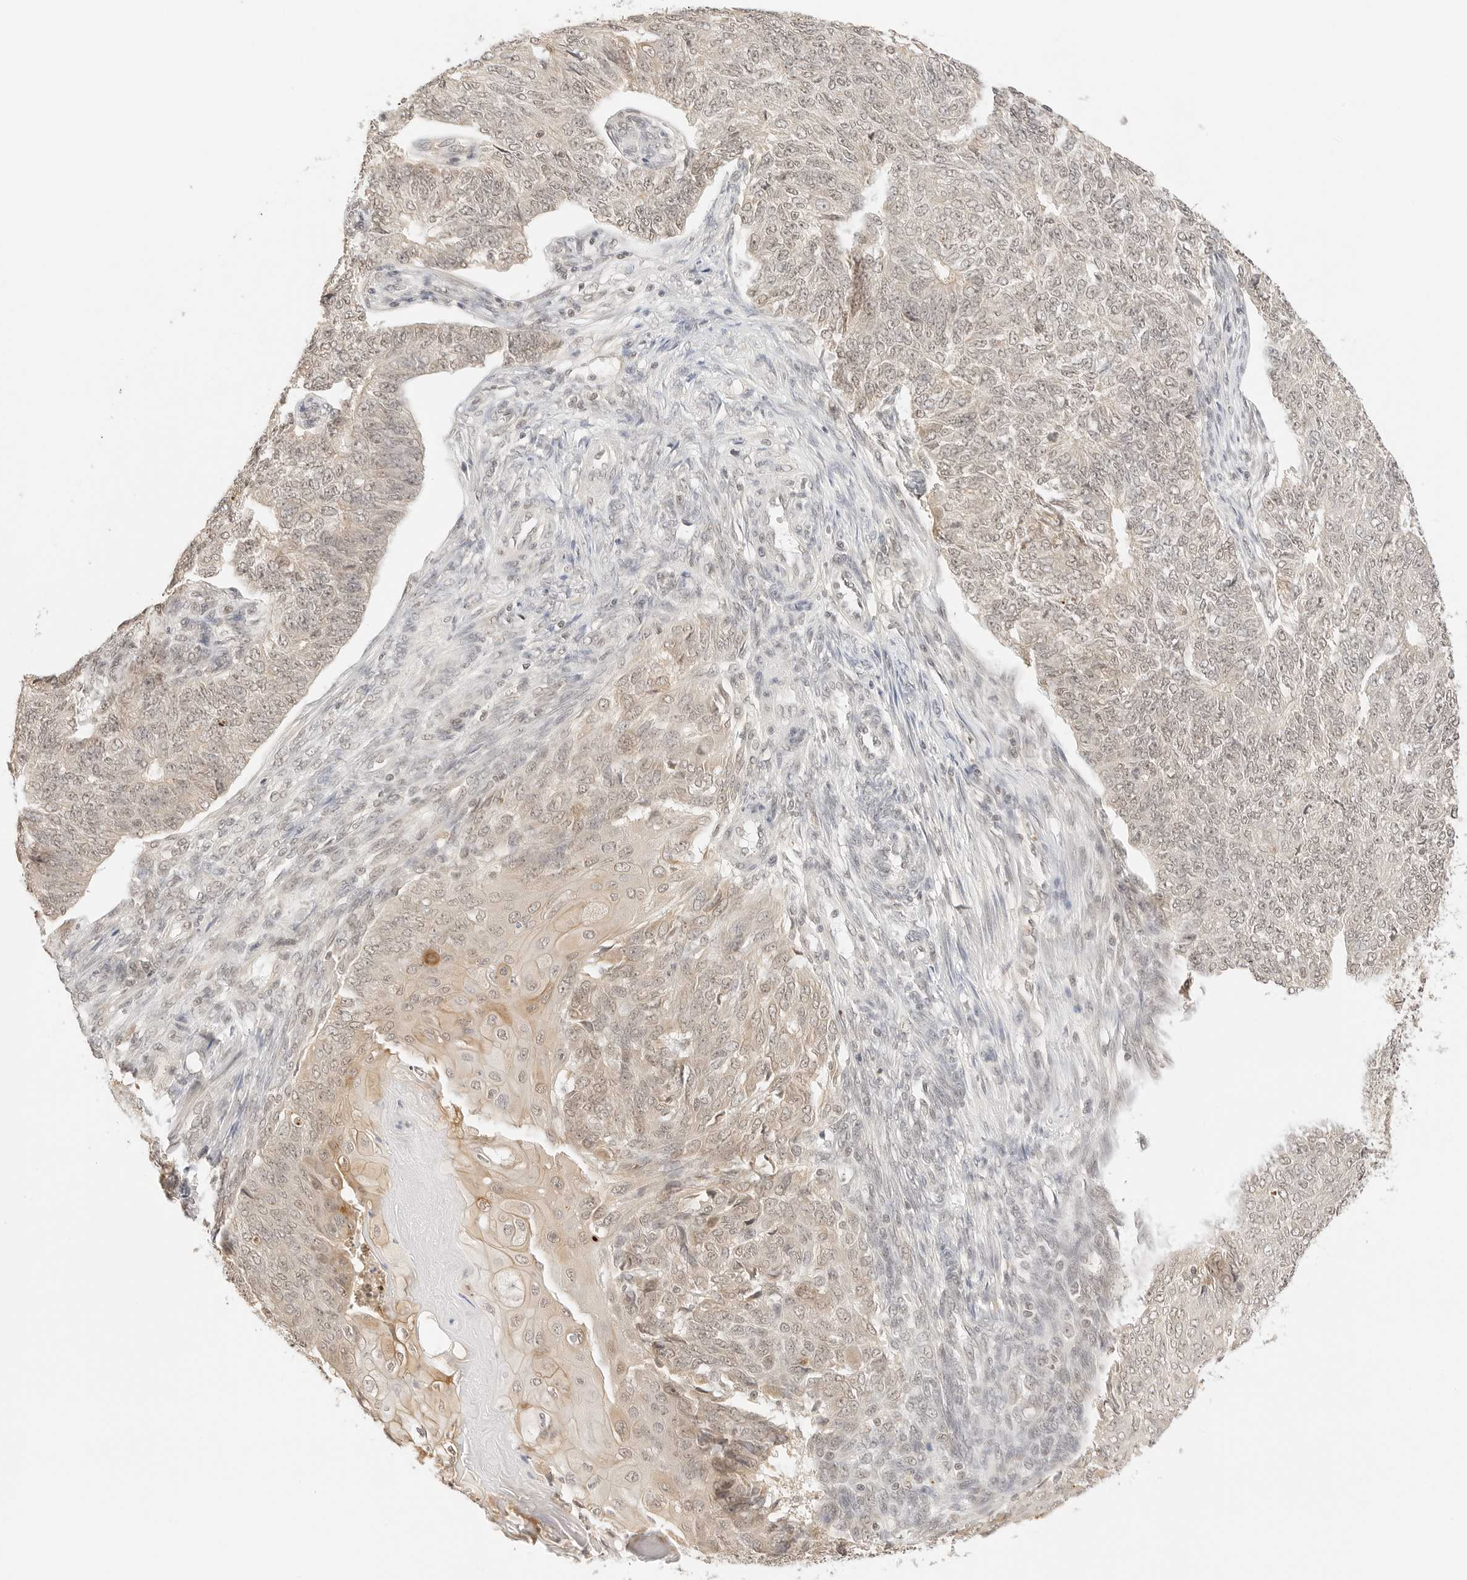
{"staining": {"intensity": "weak", "quantity": ">75%", "location": "cytoplasmic/membranous,nuclear"}, "tissue": "endometrial cancer", "cell_type": "Tumor cells", "image_type": "cancer", "snomed": [{"axis": "morphology", "description": "Adenocarcinoma, NOS"}, {"axis": "topography", "description": "Endometrium"}], "caption": "Protein staining displays weak cytoplasmic/membranous and nuclear staining in approximately >75% of tumor cells in endometrial cancer (adenocarcinoma). (IHC, brightfield microscopy, high magnification).", "gene": "SEPTIN4", "patient": {"sex": "female", "age": 32}}